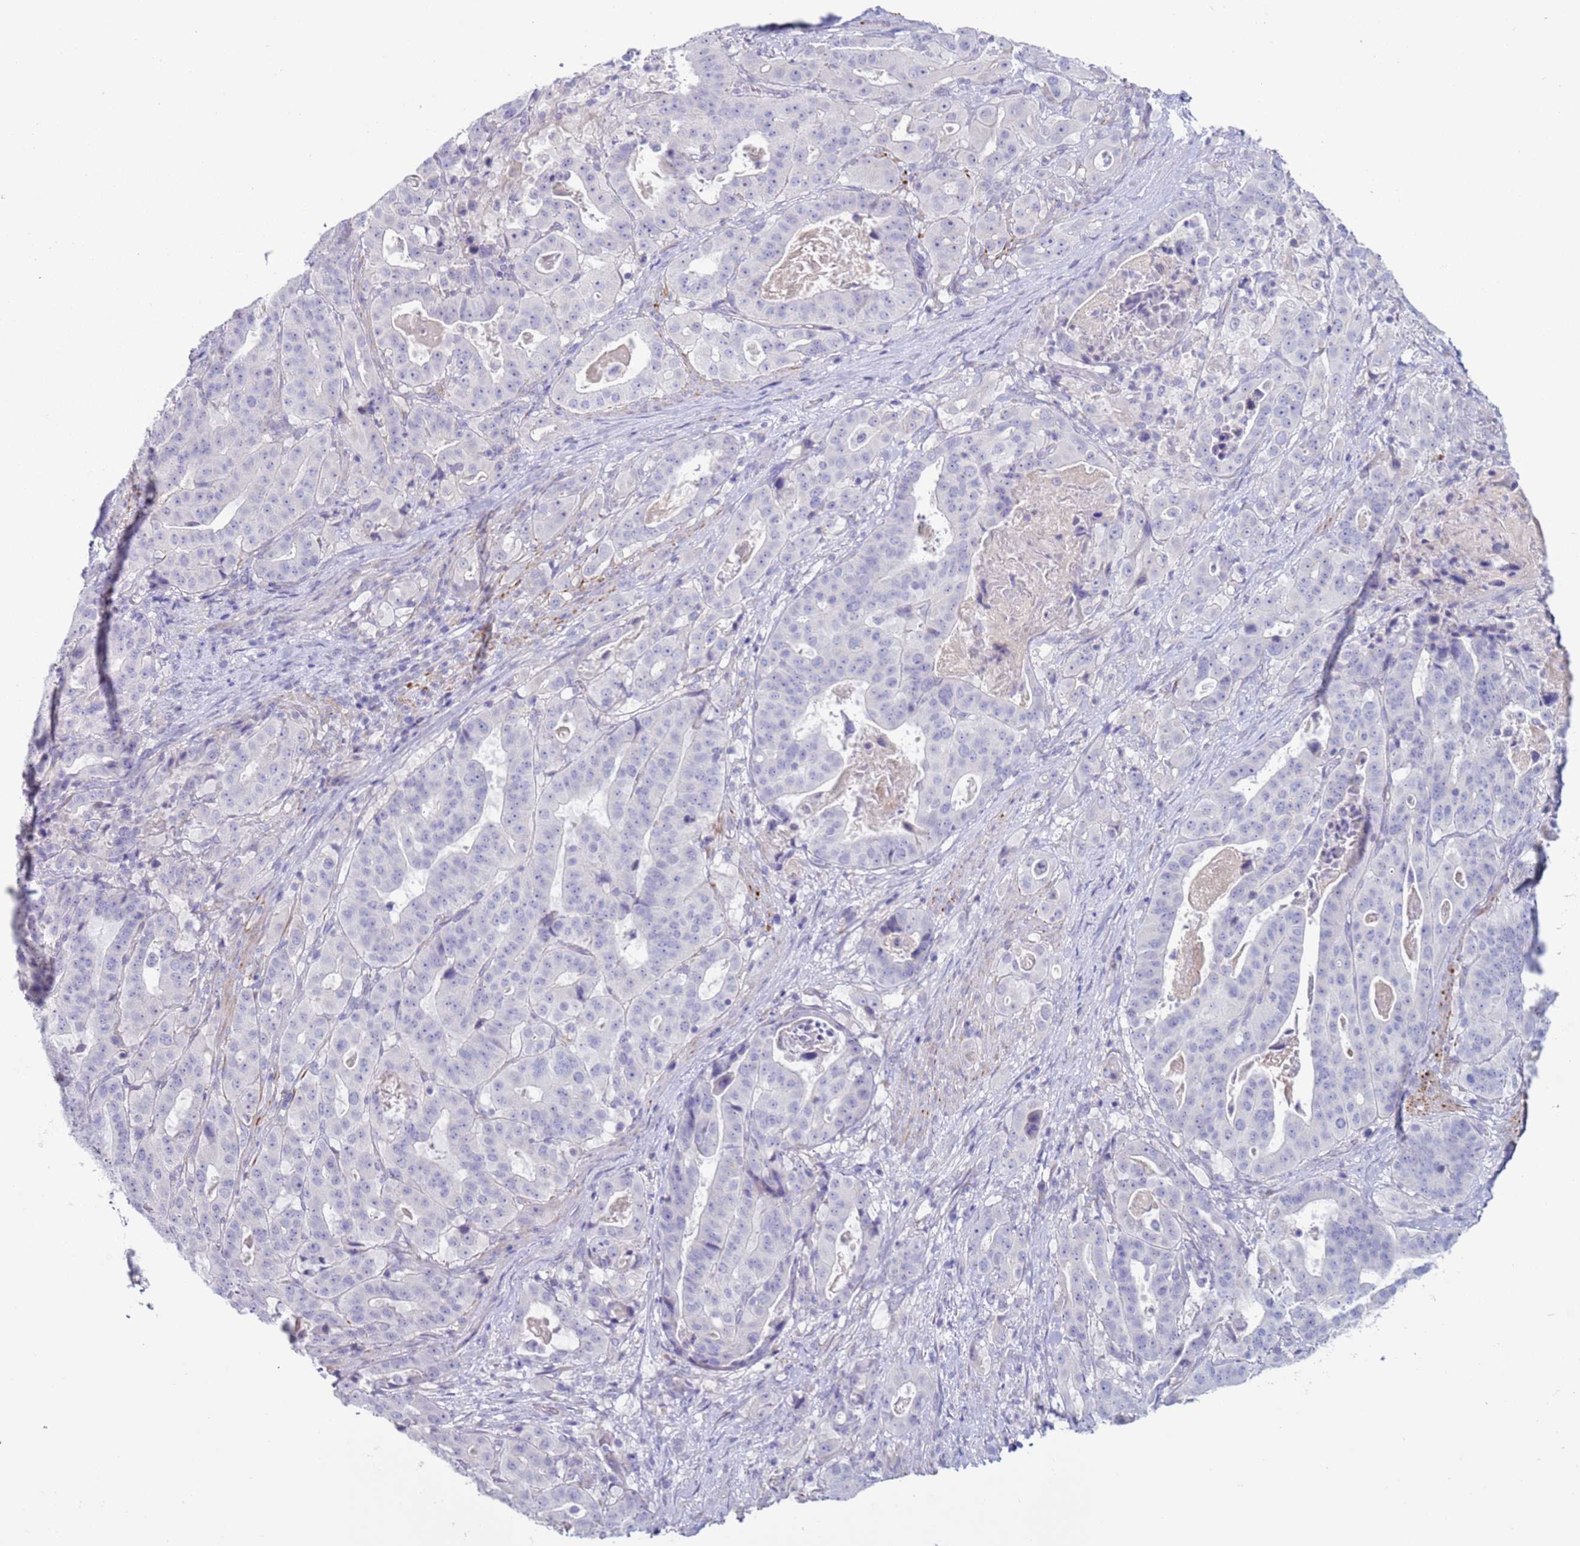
{"staining": {"intensity": "negative", "quantity": "none", "location": "none"}, "tissue": "stomach cancer", "cell_type": "Tumor cells", "image_type": "cancer", "snomed": [{"axis": "morphology", "description": "Adenocarcinoma, NOS"}, {"axis": "topography", "description": "Stomach"}], "caption": "High power microscopy image of an IHC histopathology image of adenocarcinoma (stomach), revealing no significant positivity in tumor cells. (DAB immunohistochemistry, high magnification).", "gene": "NPAP1", "patient": {"sex": "male", "age": 48}}